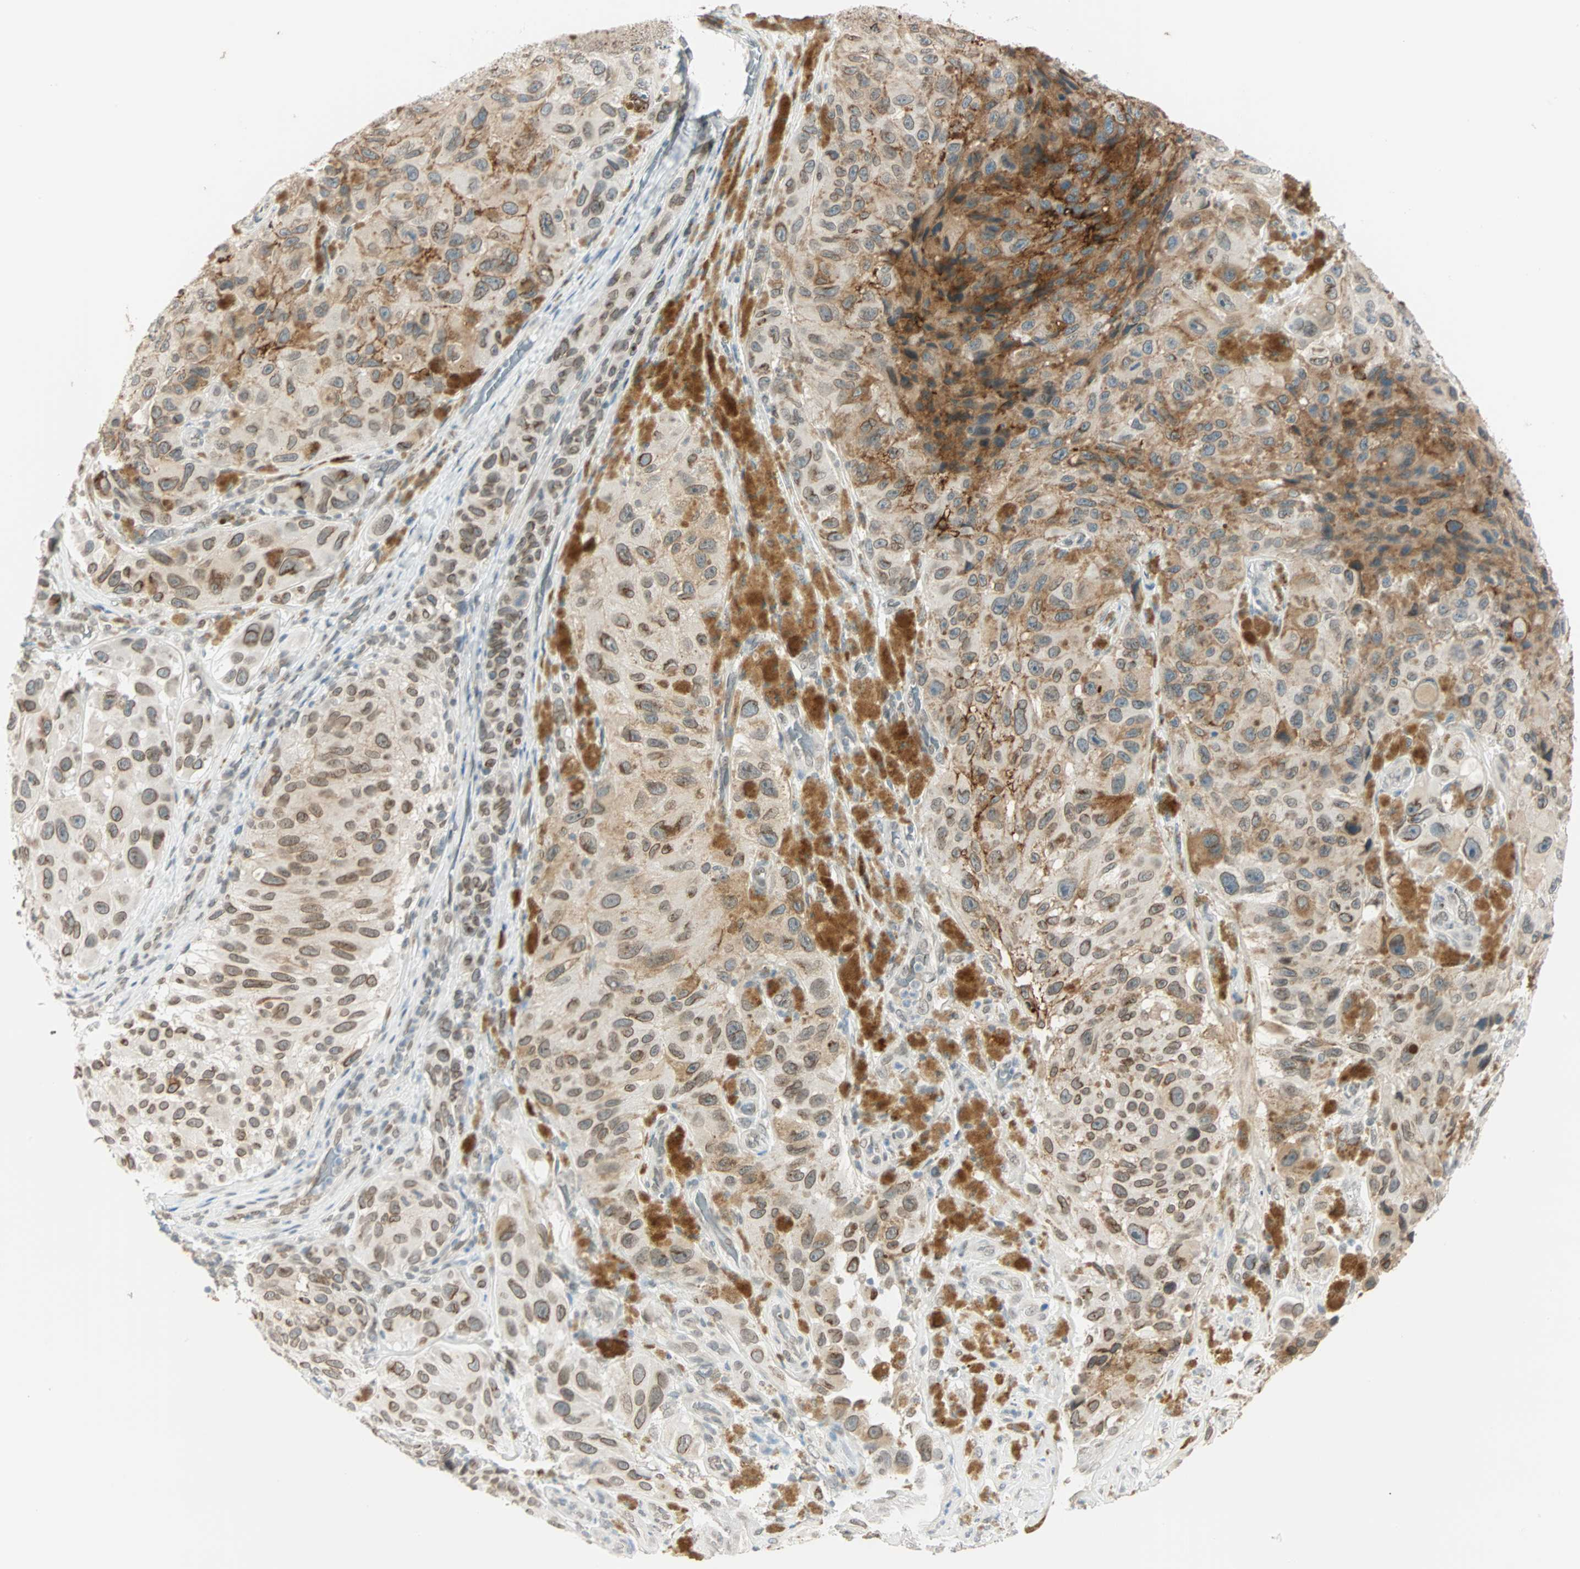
{"staining": {"intensity": "moderate", "quantity": "25%-75%", "location": "cytoplasmic/membranous"}, "tissue": "melanoma", "cell_type": "Tumor cells", "image_type": "cancer", "snomed": [{"axis": "morphology", "description": "Malignant melanoma, NOS"}, {"axis": "topography", "description": "Skin"}], "caption": "High-magnification brightfield microscopy of malignant melanoma stained with DAB (3,3'-diaminobenzidine) (brown) and counterstained with hematoxylin (blue). tumor cells exhibit moderate cytoplasmic/membranous positivity is present in approximately25%-75% of cells.", "gene": "BCAN", "patient": {"sex": "female", "age": 73}}